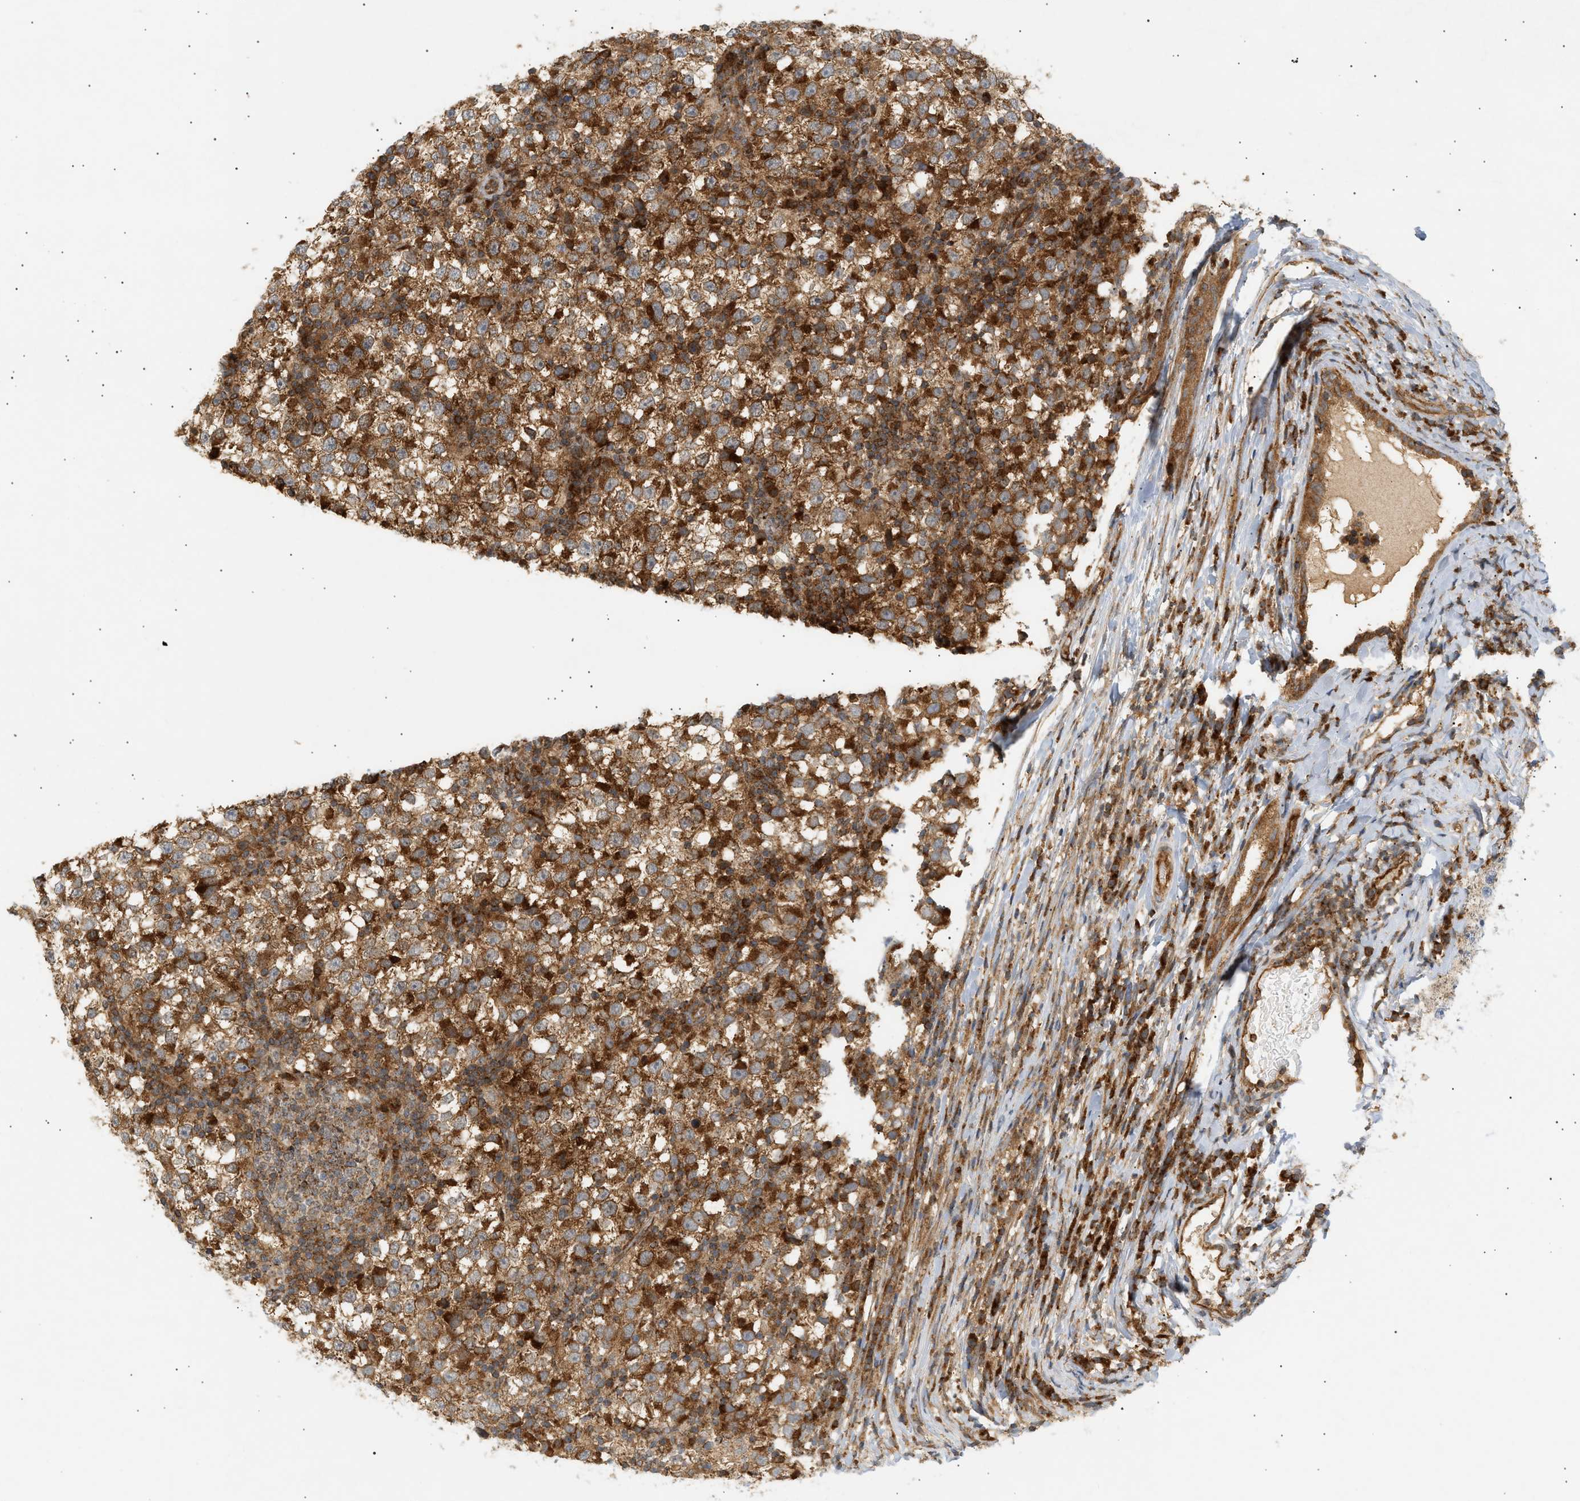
{"staining": {"intensity": "strong", "quantity": ">75%", "location": "cytoplasmic/membranous"}, "tissue": "testis cancer", "cell_type": "Tumor cells", "image_type": "cancer", "snomed": [{"axis": "morphology", "description": "Seminoma, NOS"}, {"axis": "topography", "description": "Testis"}], "caption": "Seminoma (testis) tissue shows strong cytoplasmic/membranous expression in approximately >75% of tumor cells, visualized by immunohistochemistry.", "gene": "SHC1", "patient": {"sex": "male", "age": 65}}